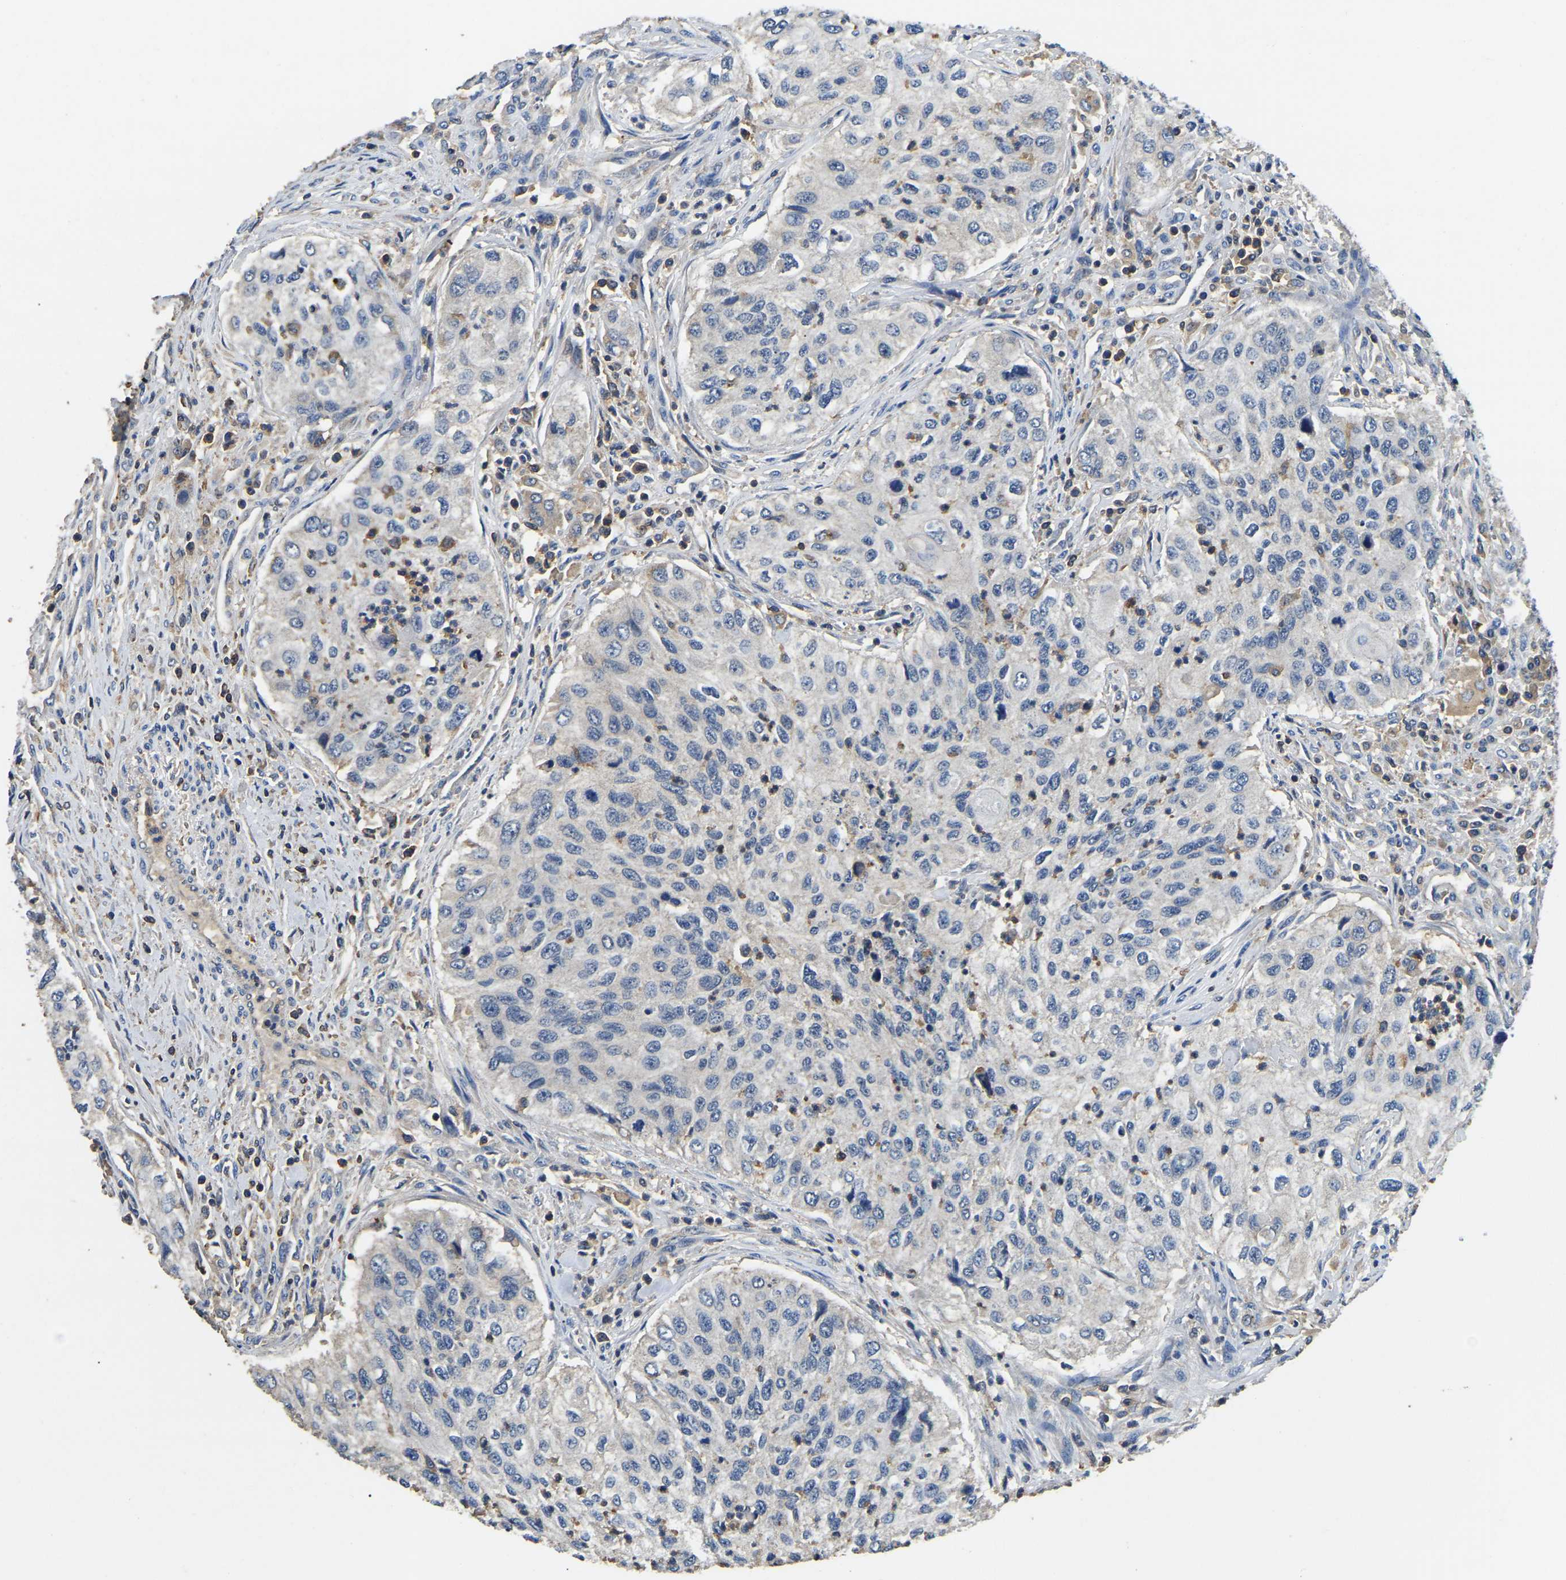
{"staining": {"intensity": "negative", "quantity": "none", "location": "none"}, "tissue": "urothelial cancer", "cell_type": "Tumor cells", "image_type": "cancer", "snomed": [{"axis": "morphology", "description": "Urothelial carcinoma, High grade"}, {"axis": "topography", "description": "Urinary bladder"}], "caption": "High-grade urothelial carcinoma was stained to show a protein in brown. There is no significant positivity in tumor cells.", "gene": "SMPD2", "patient": {"sex": "female", "age": 60}}